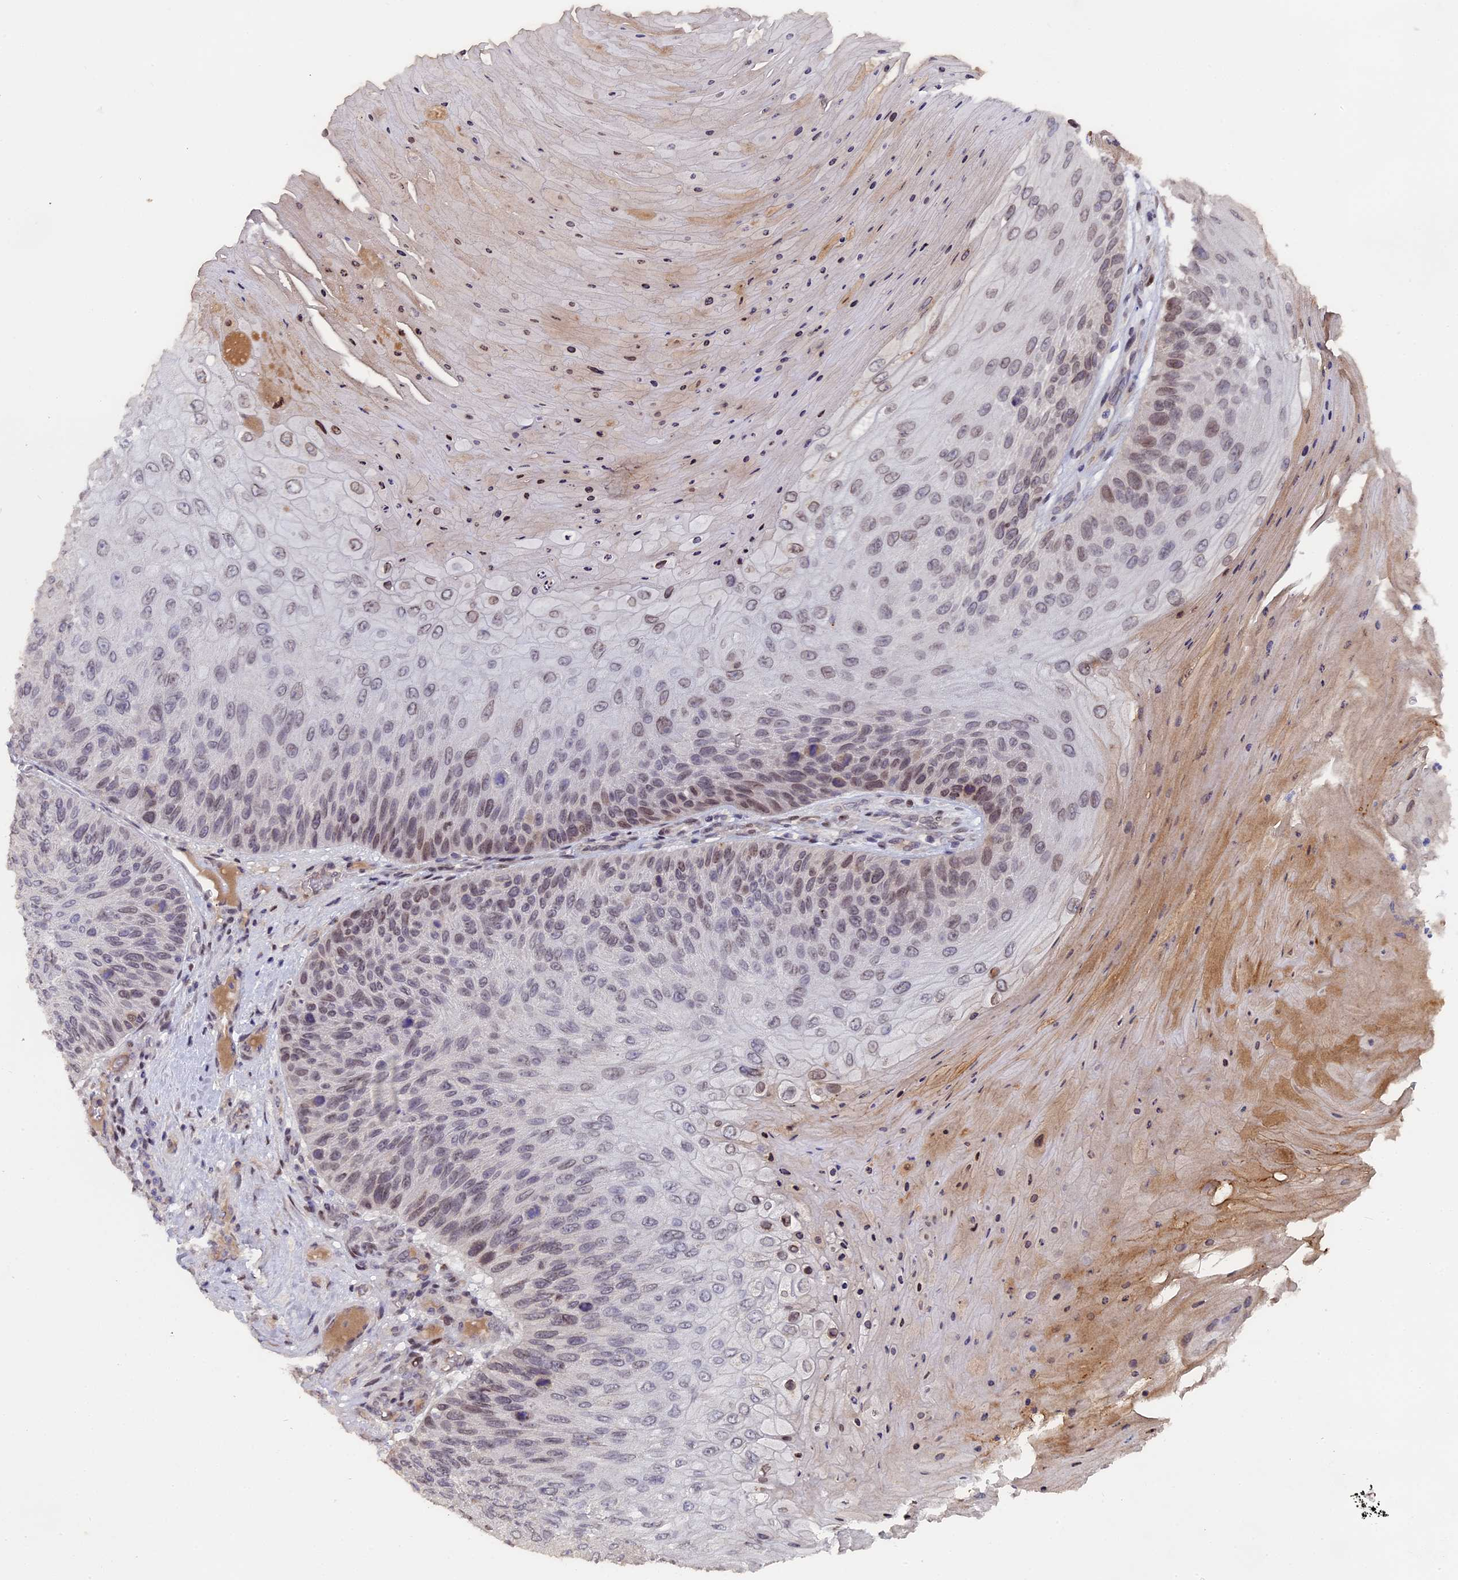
{"staining": {"intensity": "moderate", "quantity": "<25%", "location": "nuclear"}, "tissue": "skin cancer", "cell_type": "Tumor cells", "image_type": "cancer", "snomed": [{"axis": "morphology", "description": "Squamous cell carcinoma, NOS"}, {"axis": "topography", "description": "Skin"}], "caption": "Moderate nuclear positivity is seen in approximately <25% of tumor cells in skin squamous cell carcinoma.", "gene": "PYGO1", "patient": {"sex": "female", "age": 88}}